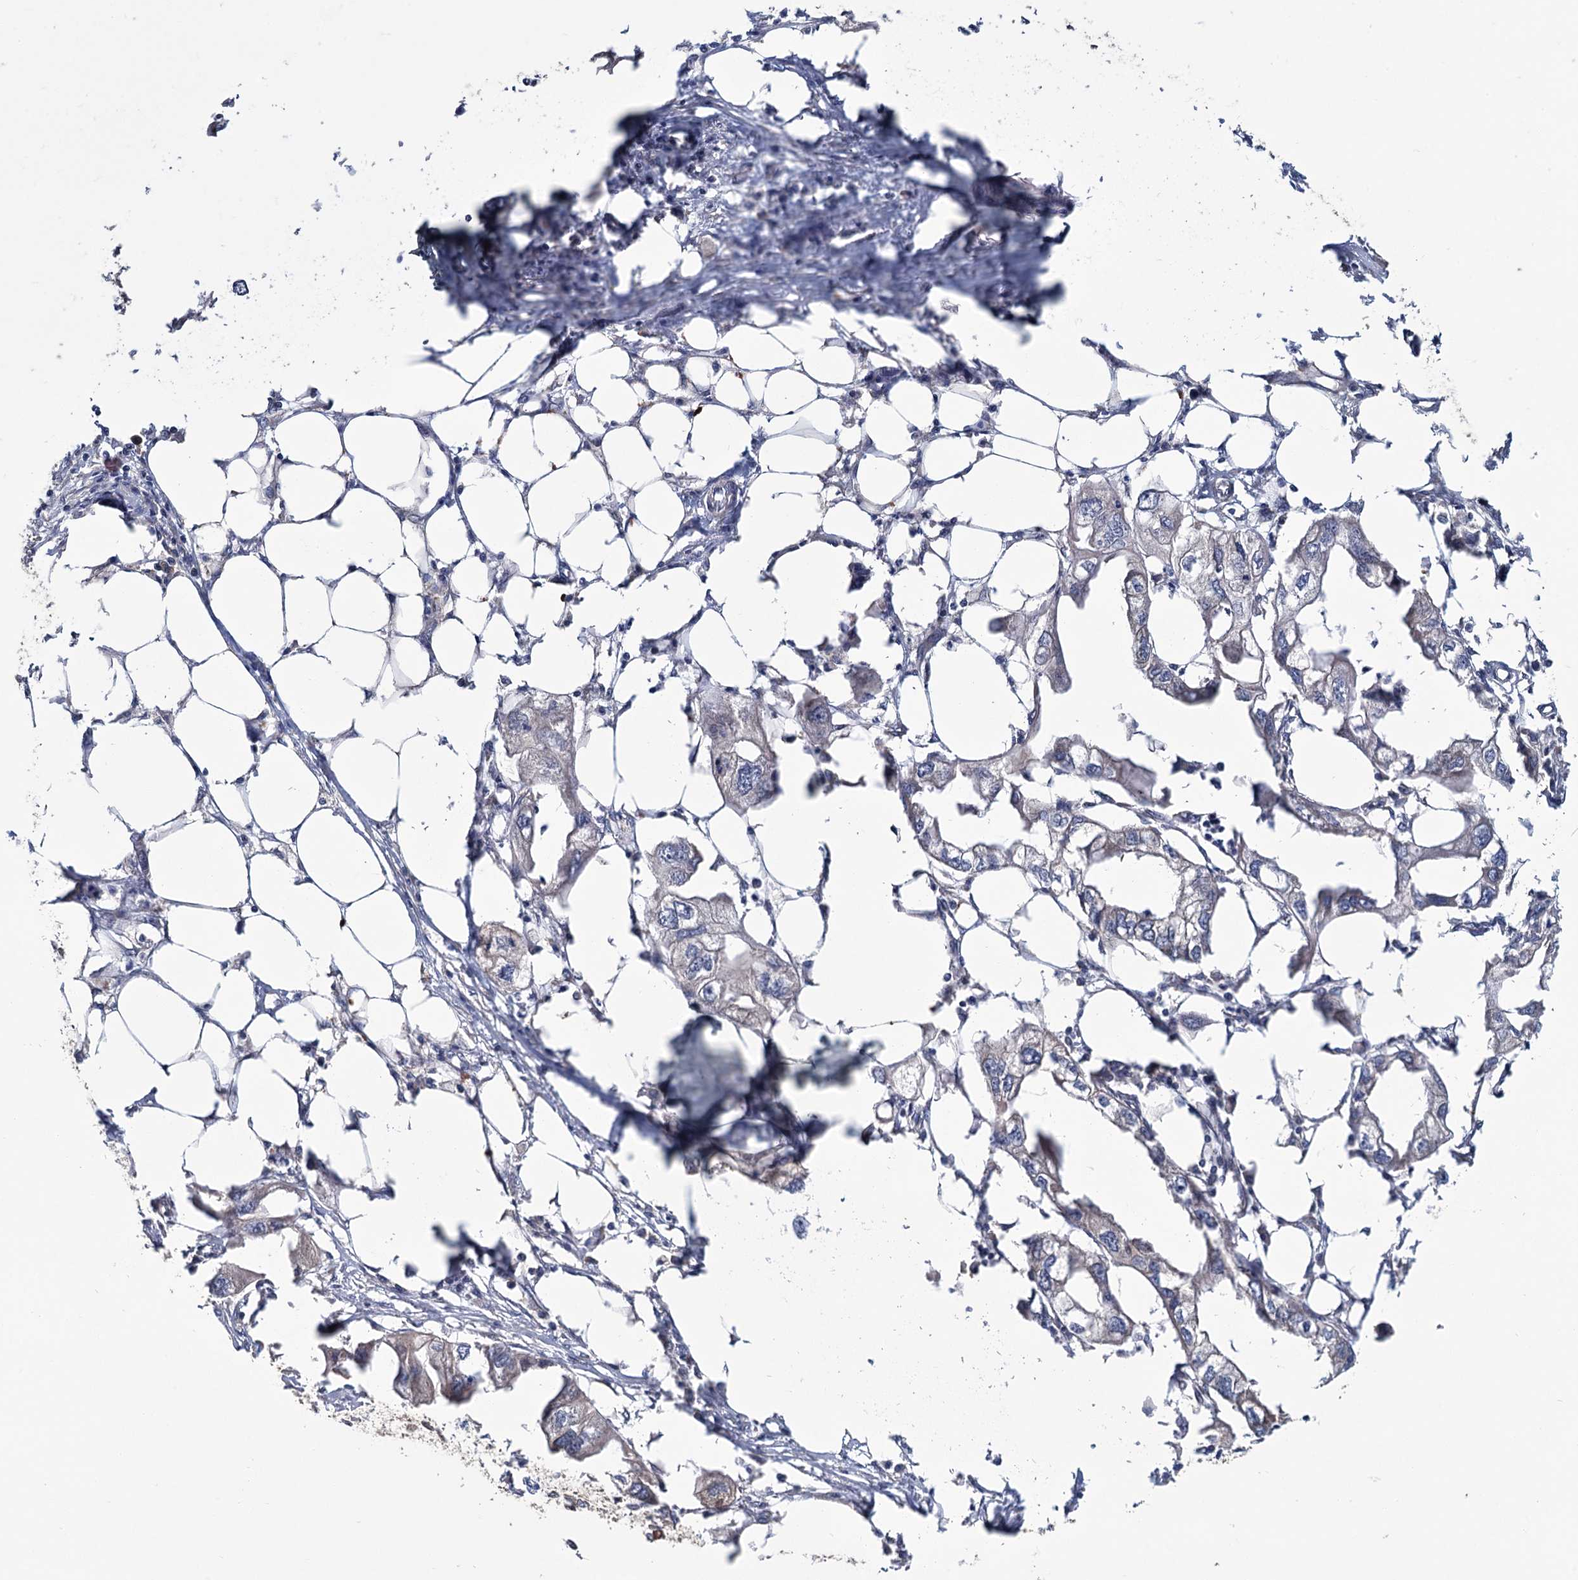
{"staining": {"intensity": "negative", "quantity": "none", "location": "none"}, "tissue": "endometrial cancer", "cell_type": "Tumor cells", "image_type": "cancer", "snomed": [{"axis": "morphology", "description": "Adenocarcinoma, NOS"}, {"axis": "morphology", "description": "Adenocarcinoma, metastatic, NOS"}, {"axis": "topography", "description": "Adipose tissue"}, {"axis": "topography", "description": "Endometrium"}], "caption": "A photomicrograph of endometrial adenocarcinoma stained for a protein shows no brown staining in tumor cells.", "gene": "MTRR", "patient": {"sex": "female", "age": 67}}